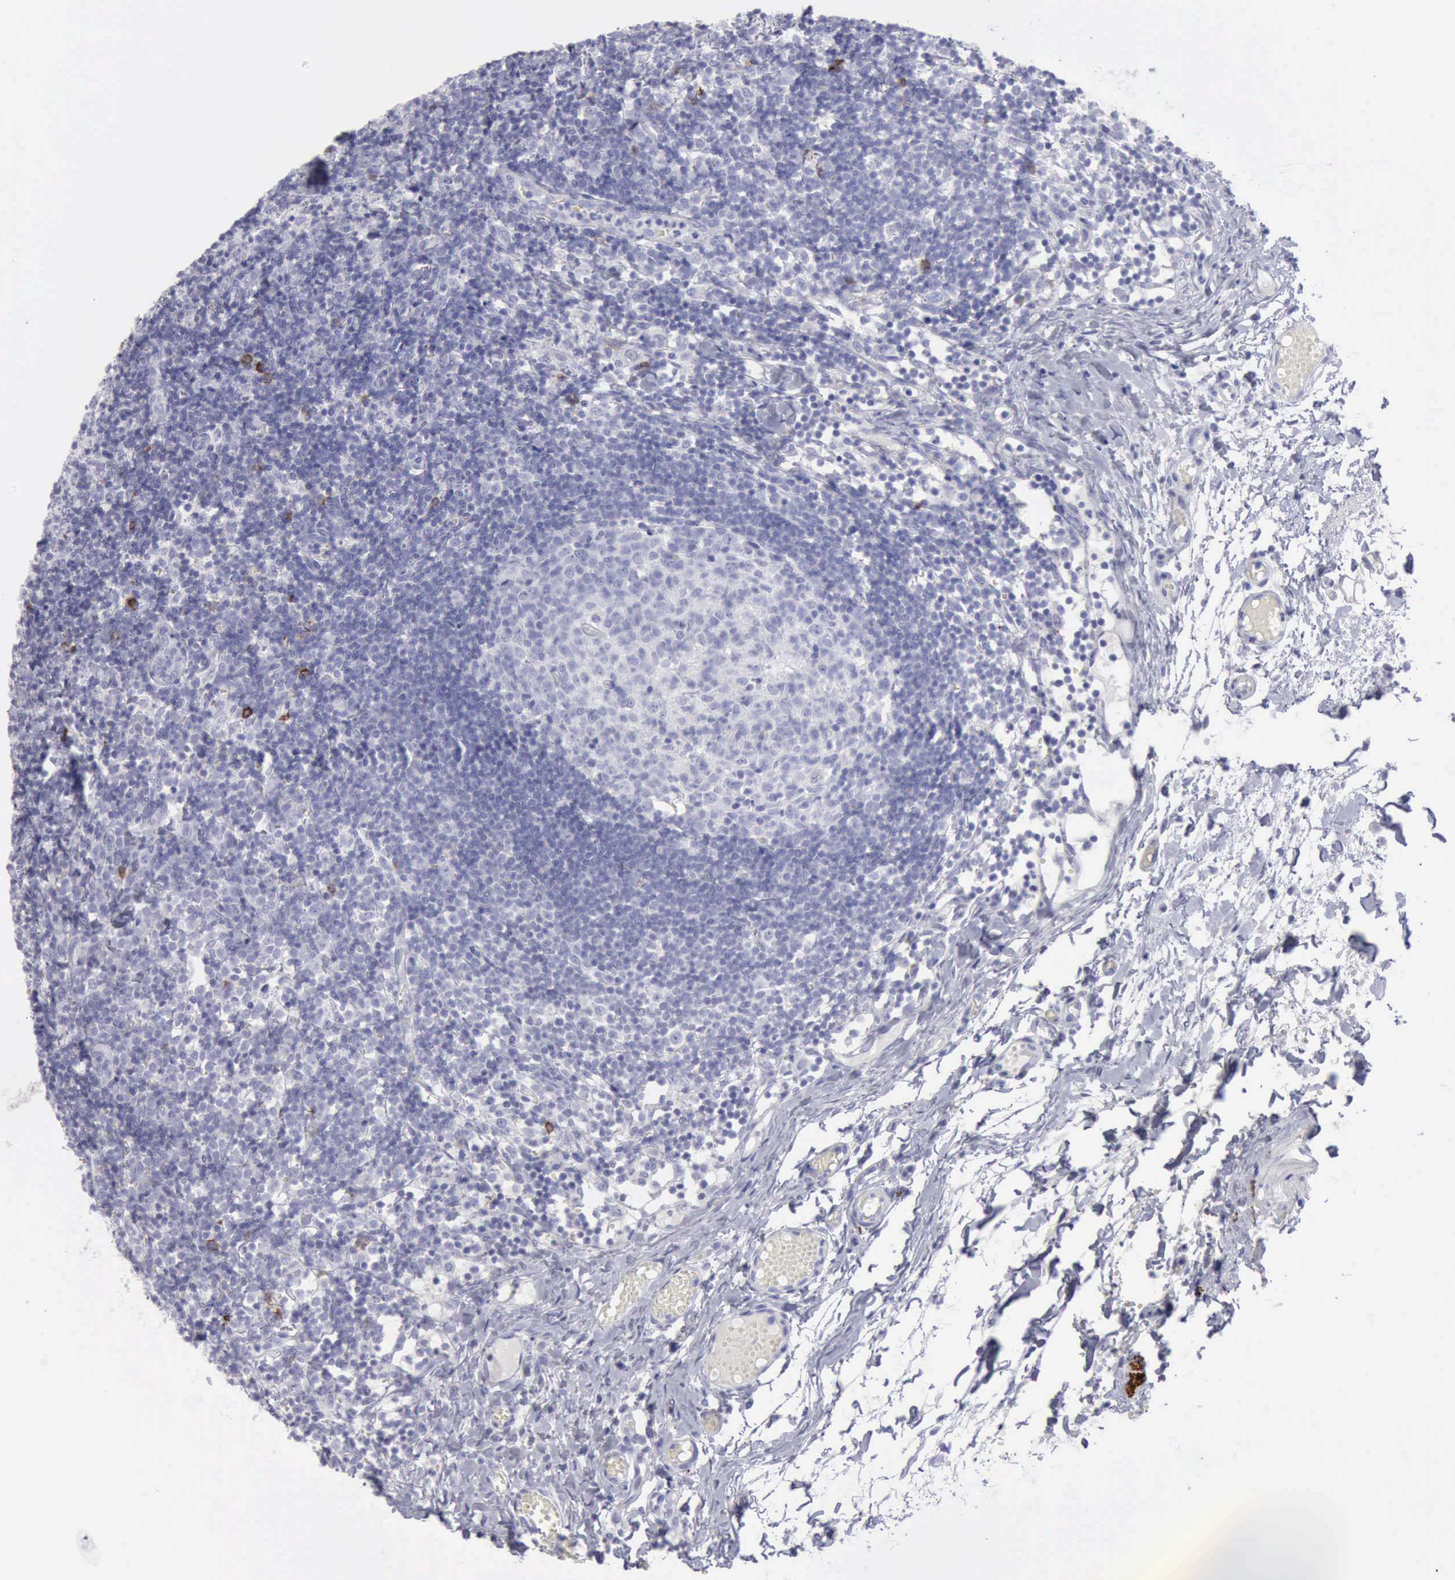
{"staining": {"intensity": "negative", "quantity": "none", "location": "none"}, "tissue": "lymph node", "cell_type": "Germinal center cells", "image_type": "normal", "snomed": [{"axis": "morphology", "description": "Normal tissue, NOS"}, {"axis": "morphology", "description": "Inflammation, NOS"}, {"axis": "topography", "description": "Lymph node"}, {"axis": "topography", "description": "Salivary gland"}], "caption": "This is an immunohistochemistry (IHC) photomicrograph of benign human lymph node. There is no staining in germinal center cells.", "gene": "NCAM1", "patient": {"sex": "male", "age": 3}}